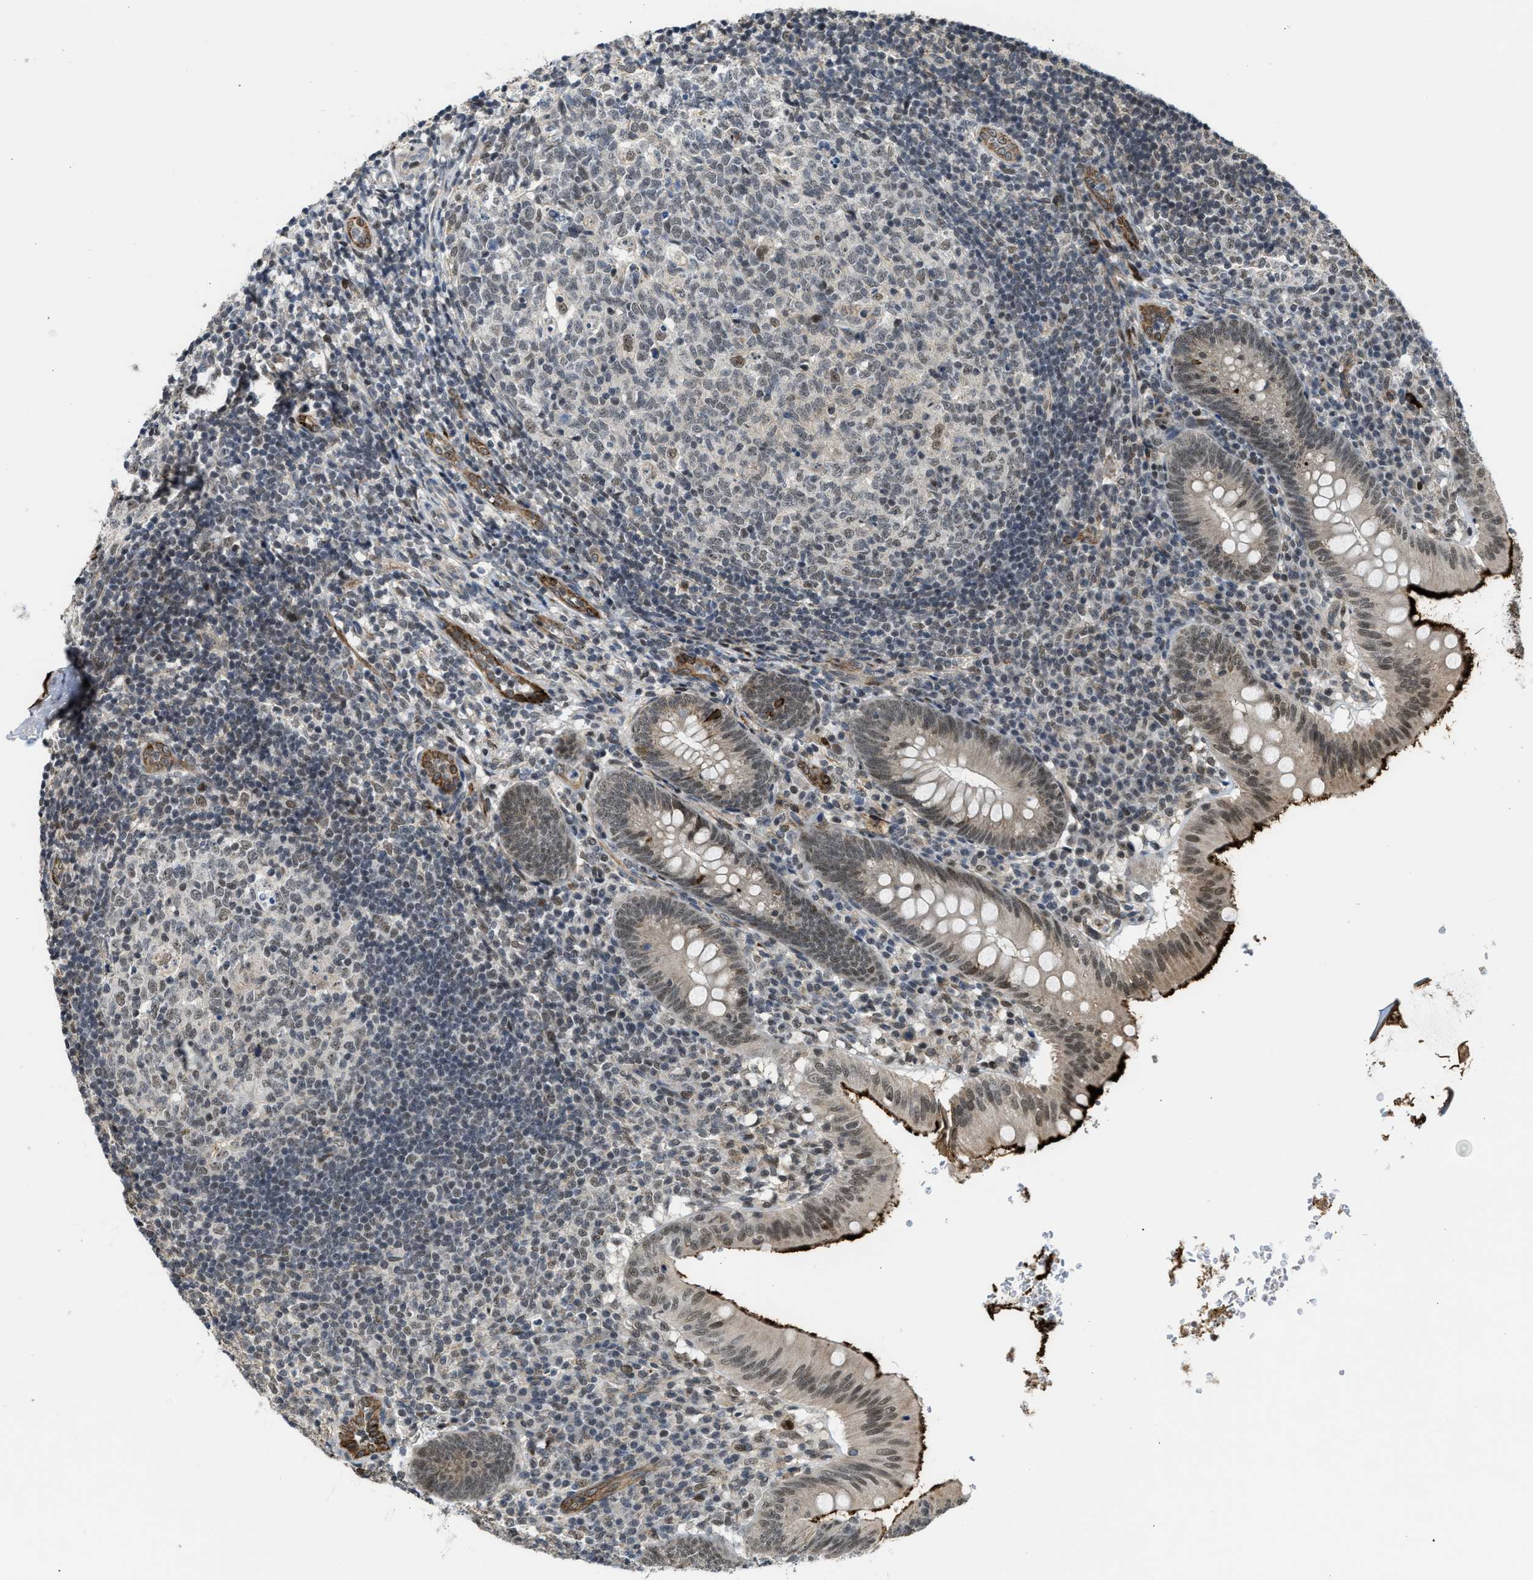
{"staining": {"intensity": "weak", "quantity": ">75%", "location": "cytoplasmic/membranous,nuclear"}, "tissue": "appendix", "cell_type": "Glandular cells", "image_type": "normal", "snomed": [{"axis": "morphology", "description": "Normal tissue, NOS"}, {"axis": "topography", "description": "Appendix"}], "caption": "High-magnification brightfield microscopy of normal appendix stained with DAB (3,3'-diaminobenzidine) (brown) and counterstained with hematoxylin (blue). glandular cells exhibit weak cytoplasmic/membranous,nuclear staining is seen in approximately>75% of cells.", "gene": "ZNF250", "patient": {"sex": "male", "age": 8}}